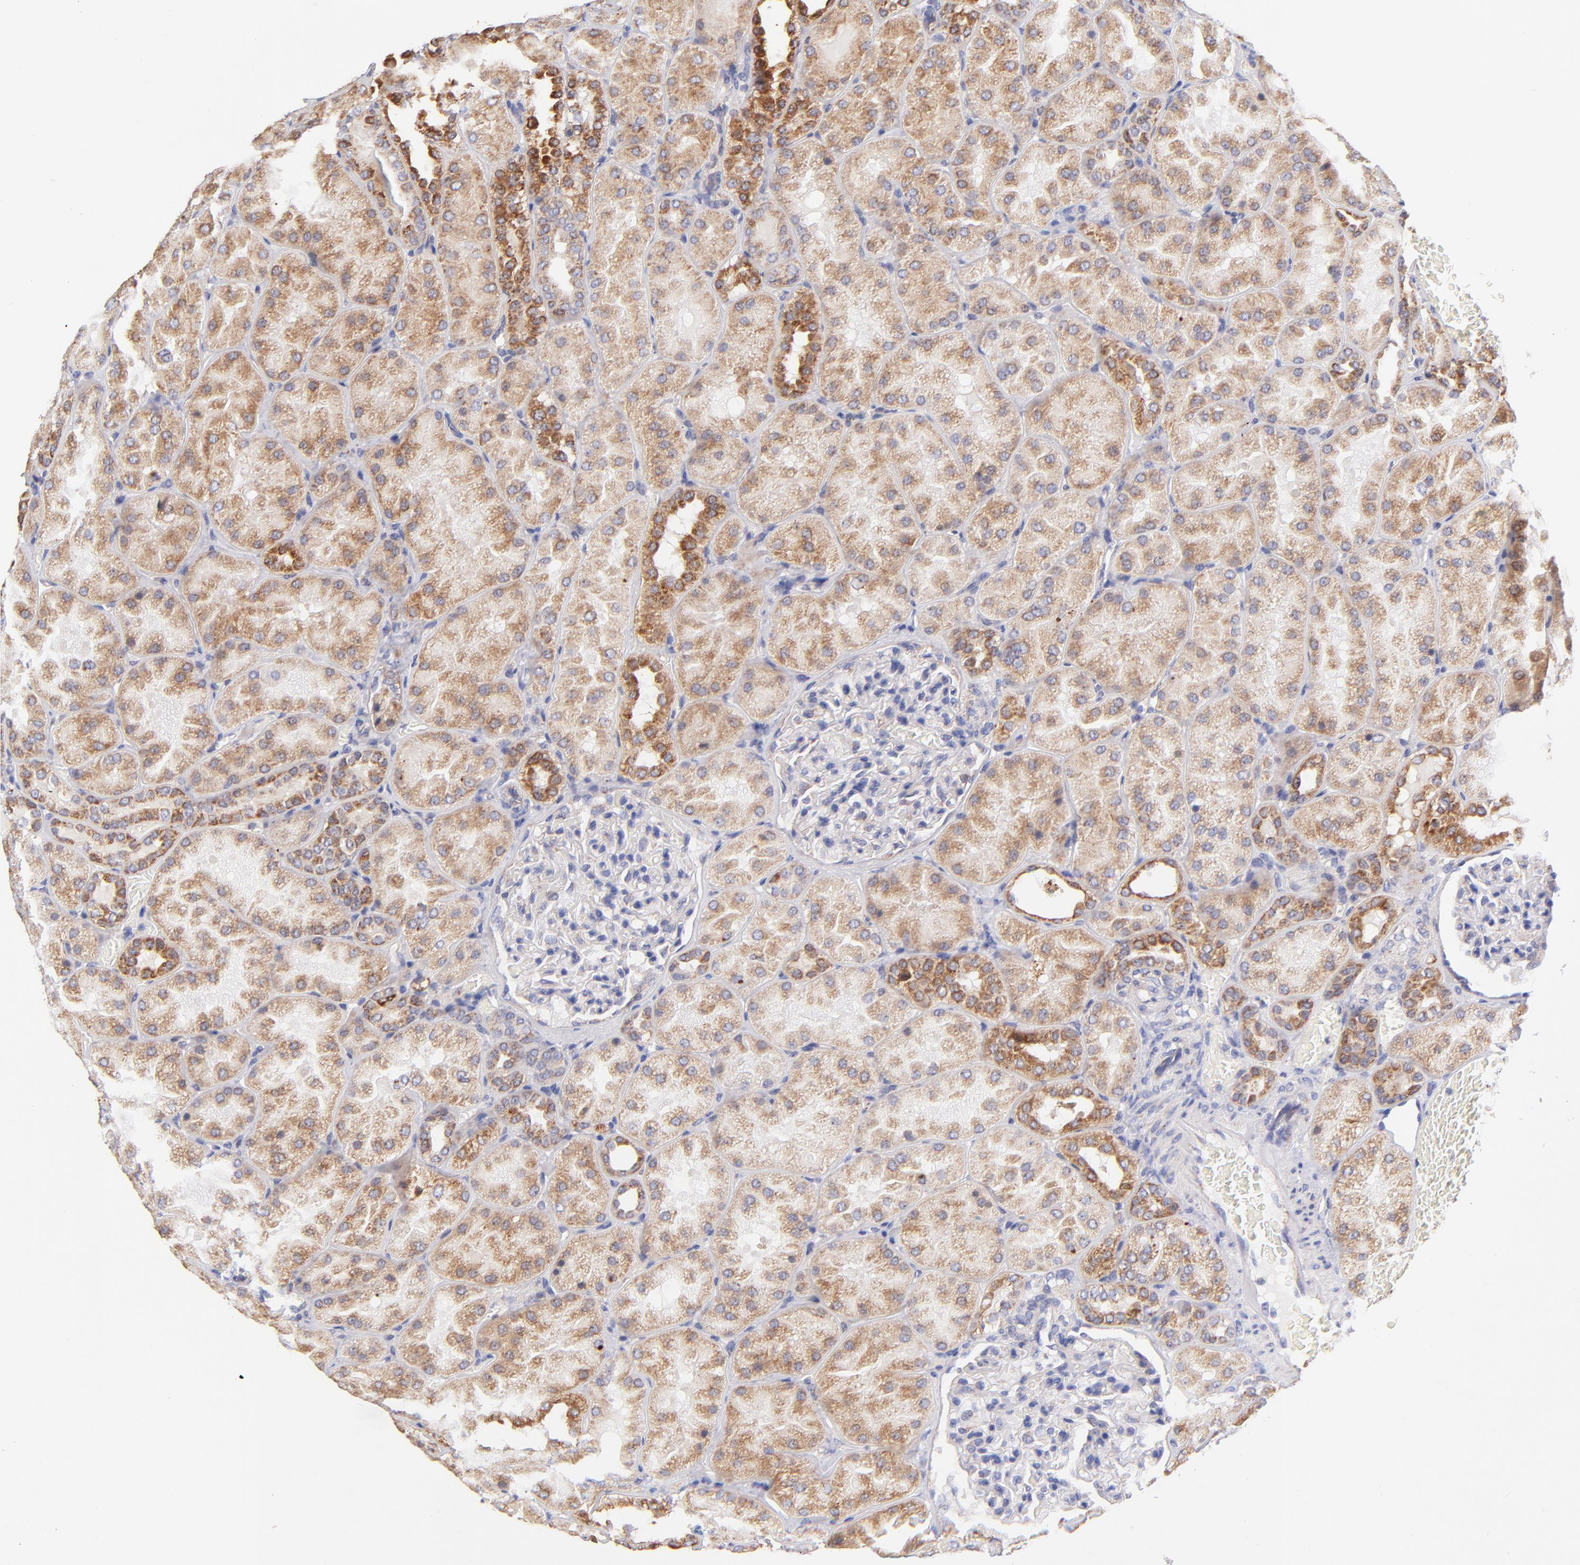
{"staining": {"intensity": "negative", "quantity": "none", "location": "none"}, "tissue": "kidney", "cell_type": "Cells in glomeruli", "image_type": "normal", "snomed": [{"axis": "morphology", "description": "Normal tissue, NOS"}, {"axis": "topography", "description": "Kidney"}], "caption": "Cells in glomeruli are negative for brown protein staining in unremarkable kidney. (Immunohistochemistry, brightfield microscopy, high magnification).", "gene": "NDUFB7", "patient": {"sex": "male", "age": 28}}